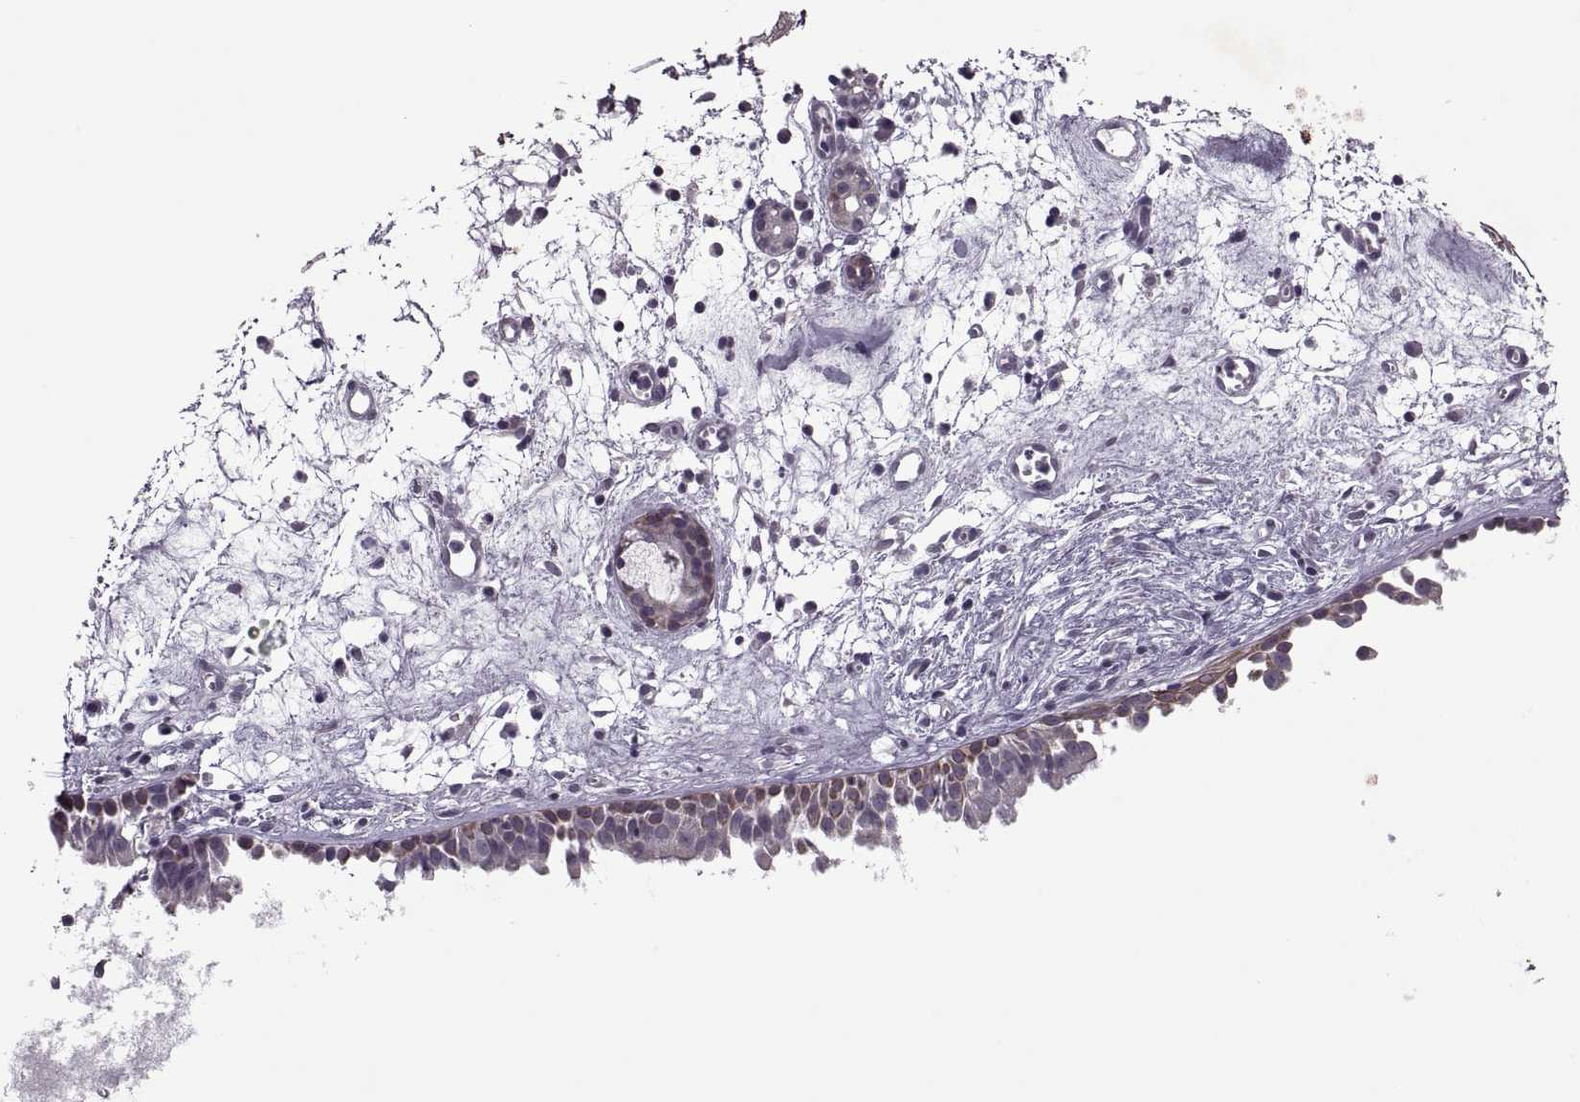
{"staining": {"intensity": "weak", "quantity": "<25%", "location": "cytoplasmic/membranous"}, "tissue": "nasopharynx", "cell_type": "Respiratory epithelial cells", "image_type": "normal", "snomed": [{"axis": "morphology", "description": "Normal tissue, NOS"}, {"axis": "topography", "description": "Nasopharynx"}], "caption": "Micrograph shows no significant protein positivity in respiratory epithelial cells of normal nasopharynx. (DAB (3,3'-diaminobenzidine) IHC visualized using brightfield microscopy, high magnification).", "gene": "MGAT4D", "patient": {"sex": "male", "age": 61}}